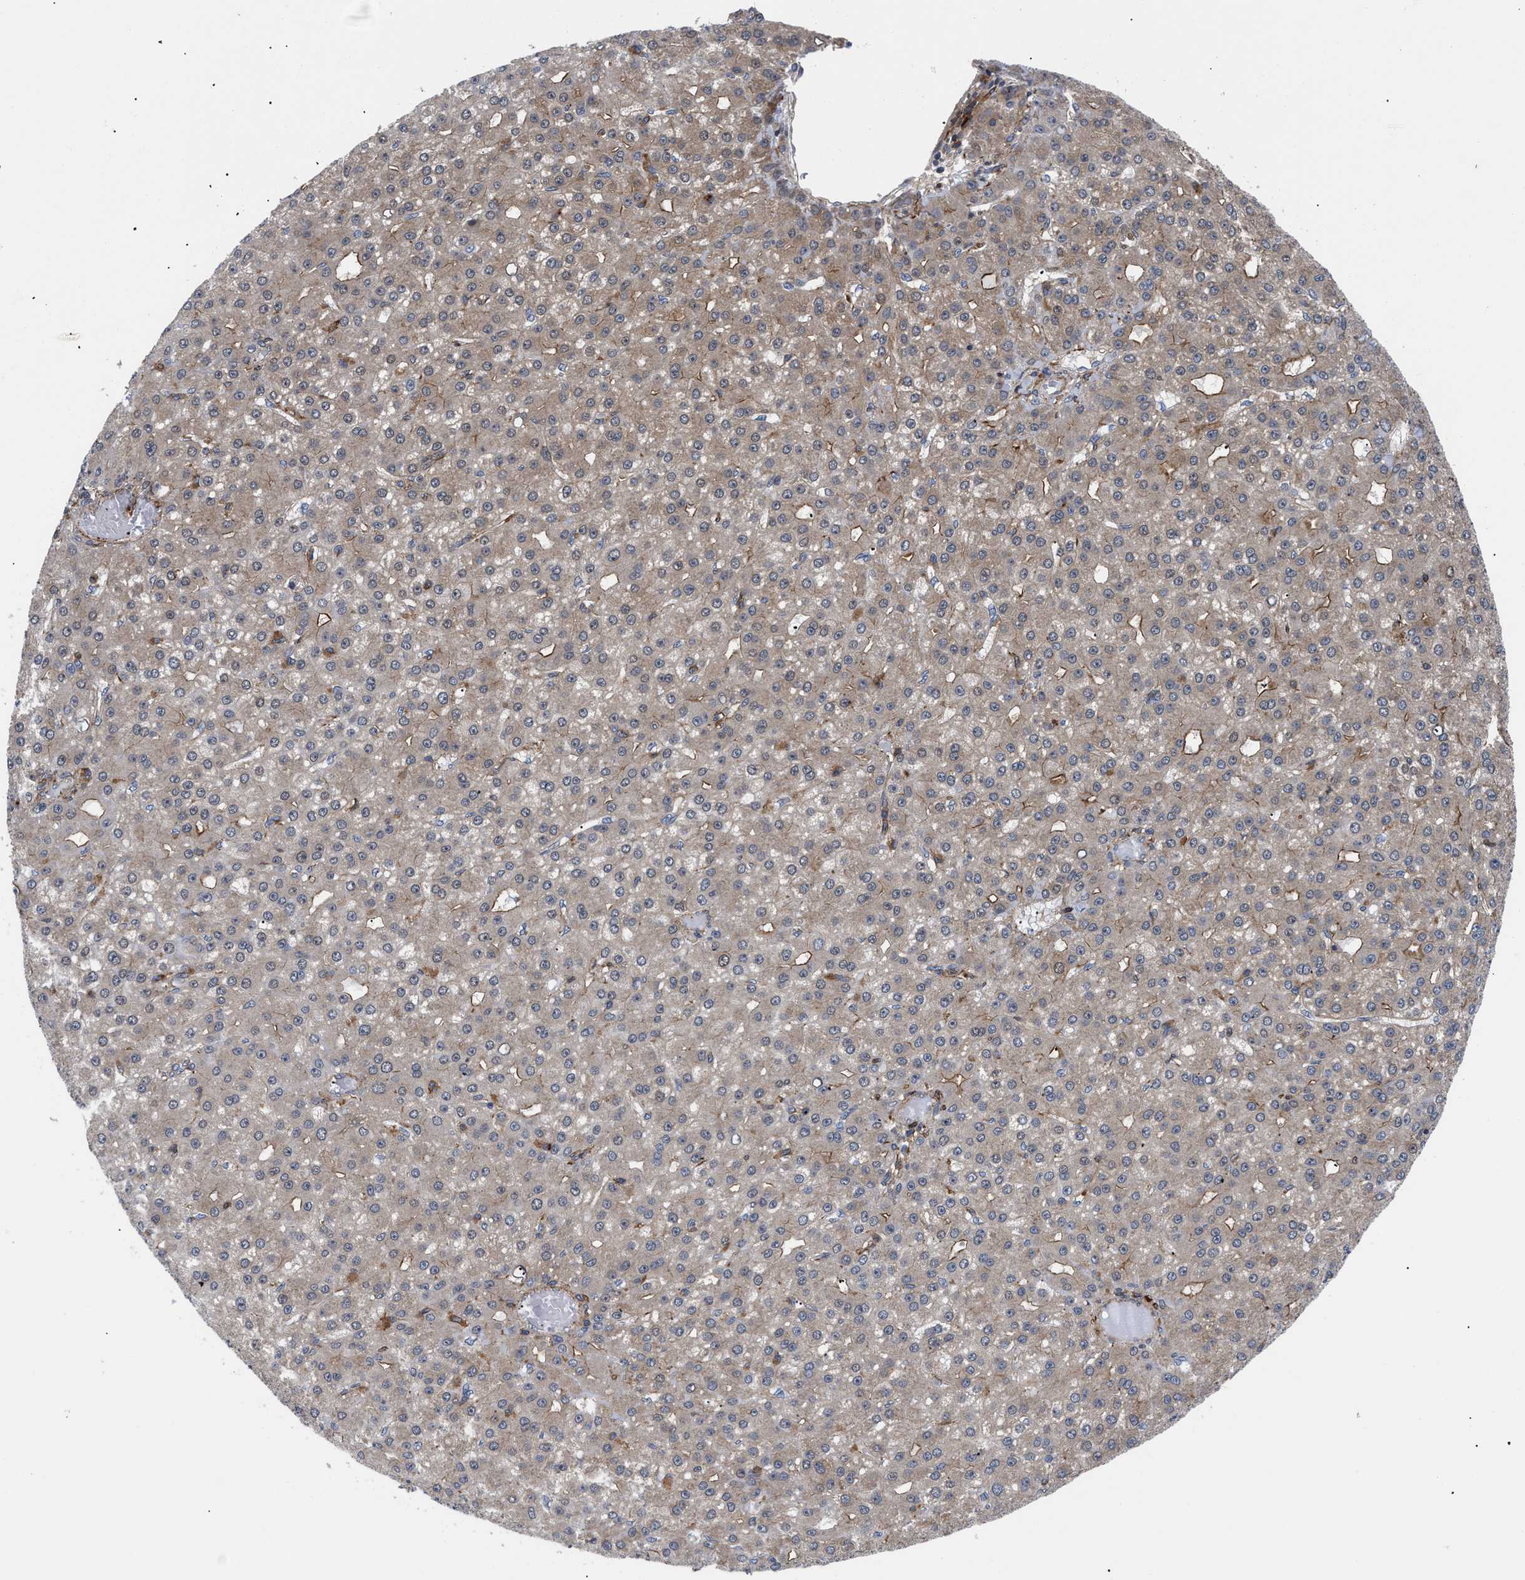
{"staining": {"intensity": "moderate", "quantity": "25%-75%", "location": "cytoplasmic/membranous"}, "tissue": "liver cancer", "cell_type": "Tumor cells", "image_type": "cancer", "snomed": [{"axis": "morphology", "description": "Carcinoma, Hepatocellular, NOS"}, {"axis": "topography", "description": "Liver"}], "caption": "IHC of human liver cancer demonstrates medium levels of moderate cytoplasmic/membranous positivity in about 25%-75% of tumor cells.", "gene": "SPAST", "patient": {"sex": "male", "age": 67}}